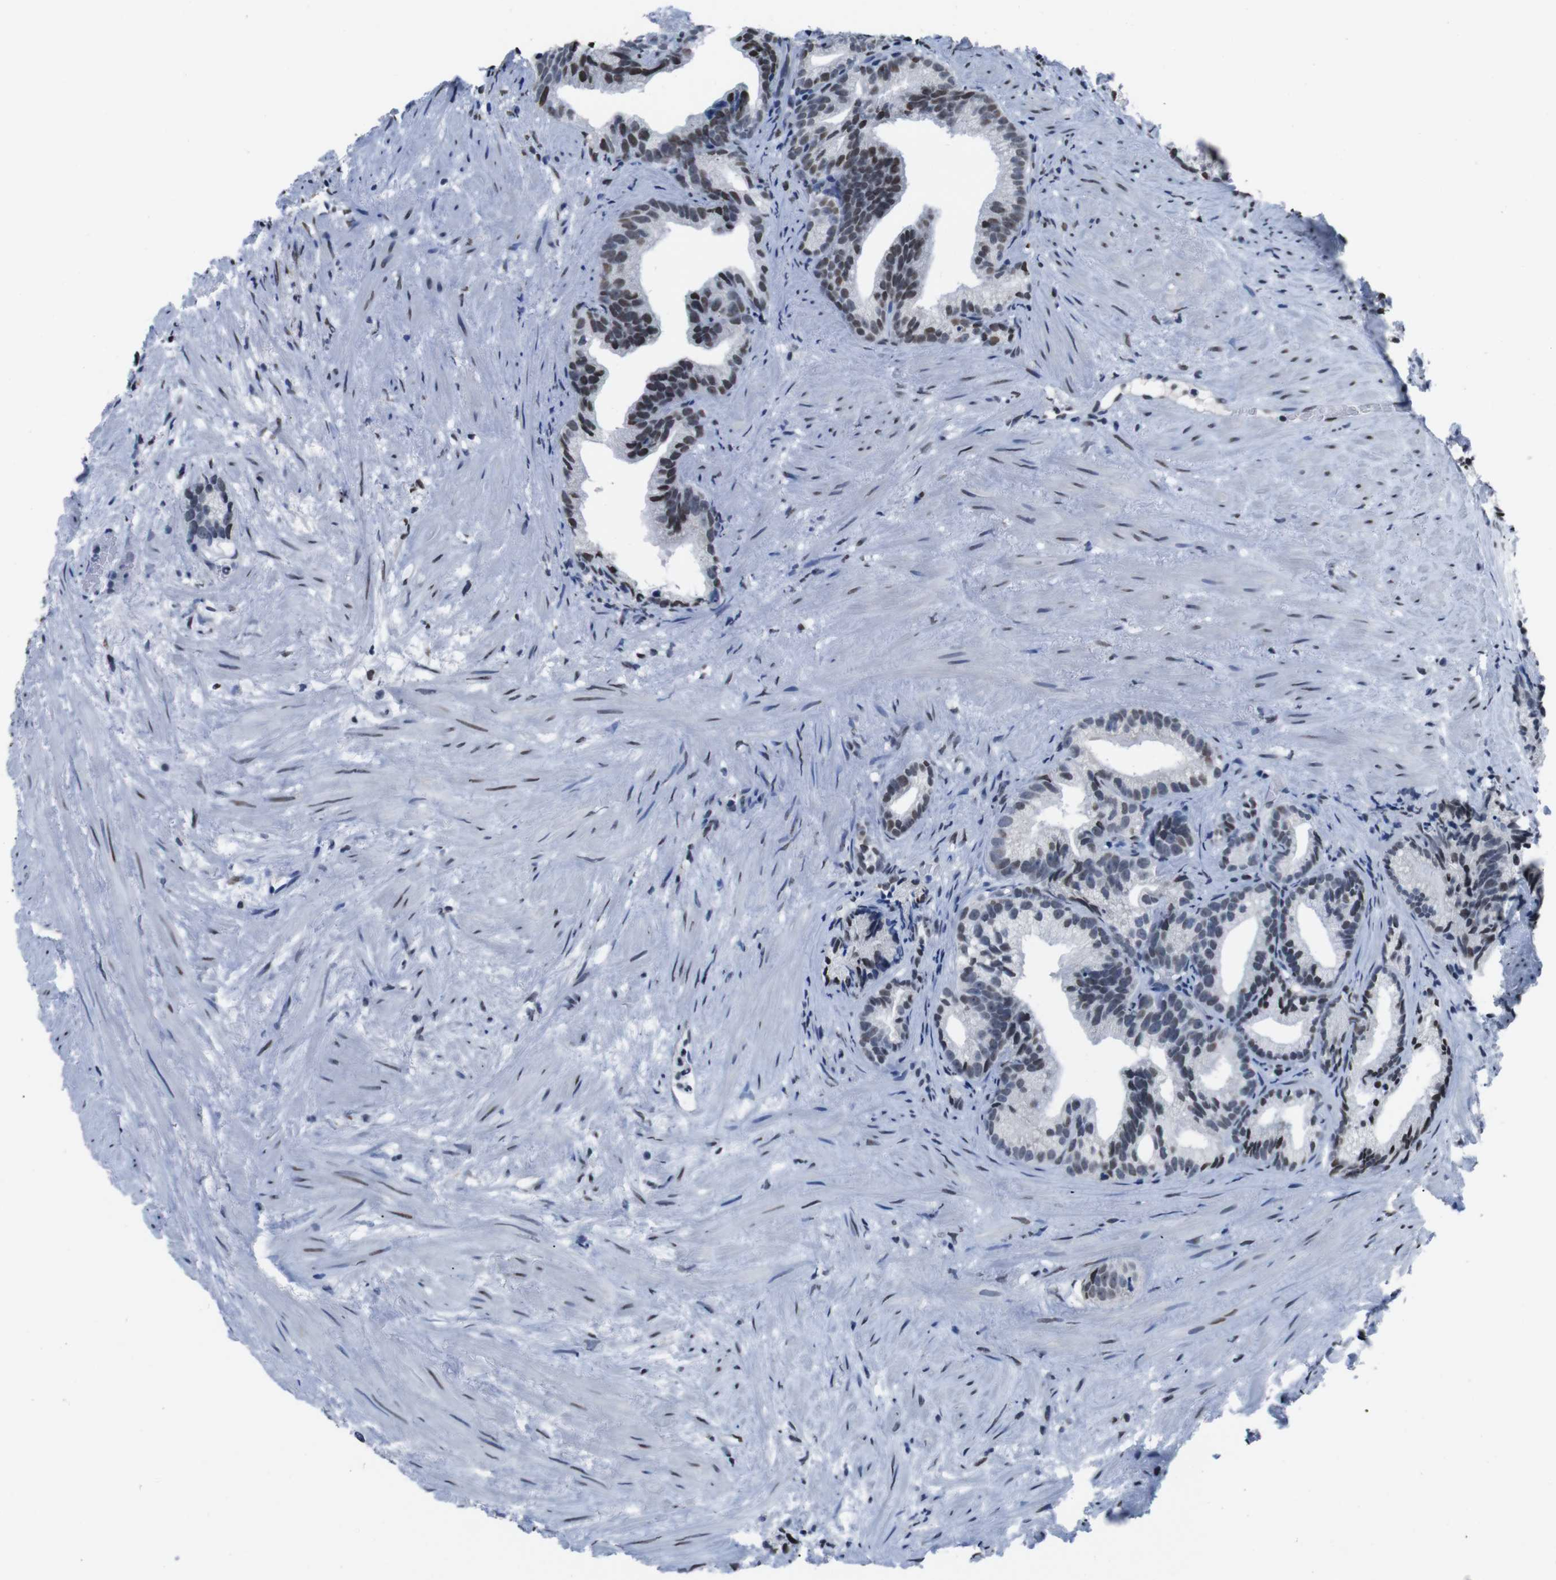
{"staining": {"intensity": "moderate", "quantity": "25%-75%", "location": "nuclear"}, "tissue": "prostate cancer", "cell_type": "Tumor cells", "image_type": "cancer", "snomed": [{"axis": "morphology", "description": "Adenocarcinoma, Low grade"}, {"axis": "topography", "description": "Prostate"}], "caption": "Immunohistochemical staining of human adenocarcinoma (low-grade) (prostate) shows moderate nuclear protein positivity in about 25%-75% of tumor cells.", "gene": "PIP4P2", "patient": {"sex": "male", "age": 89}}